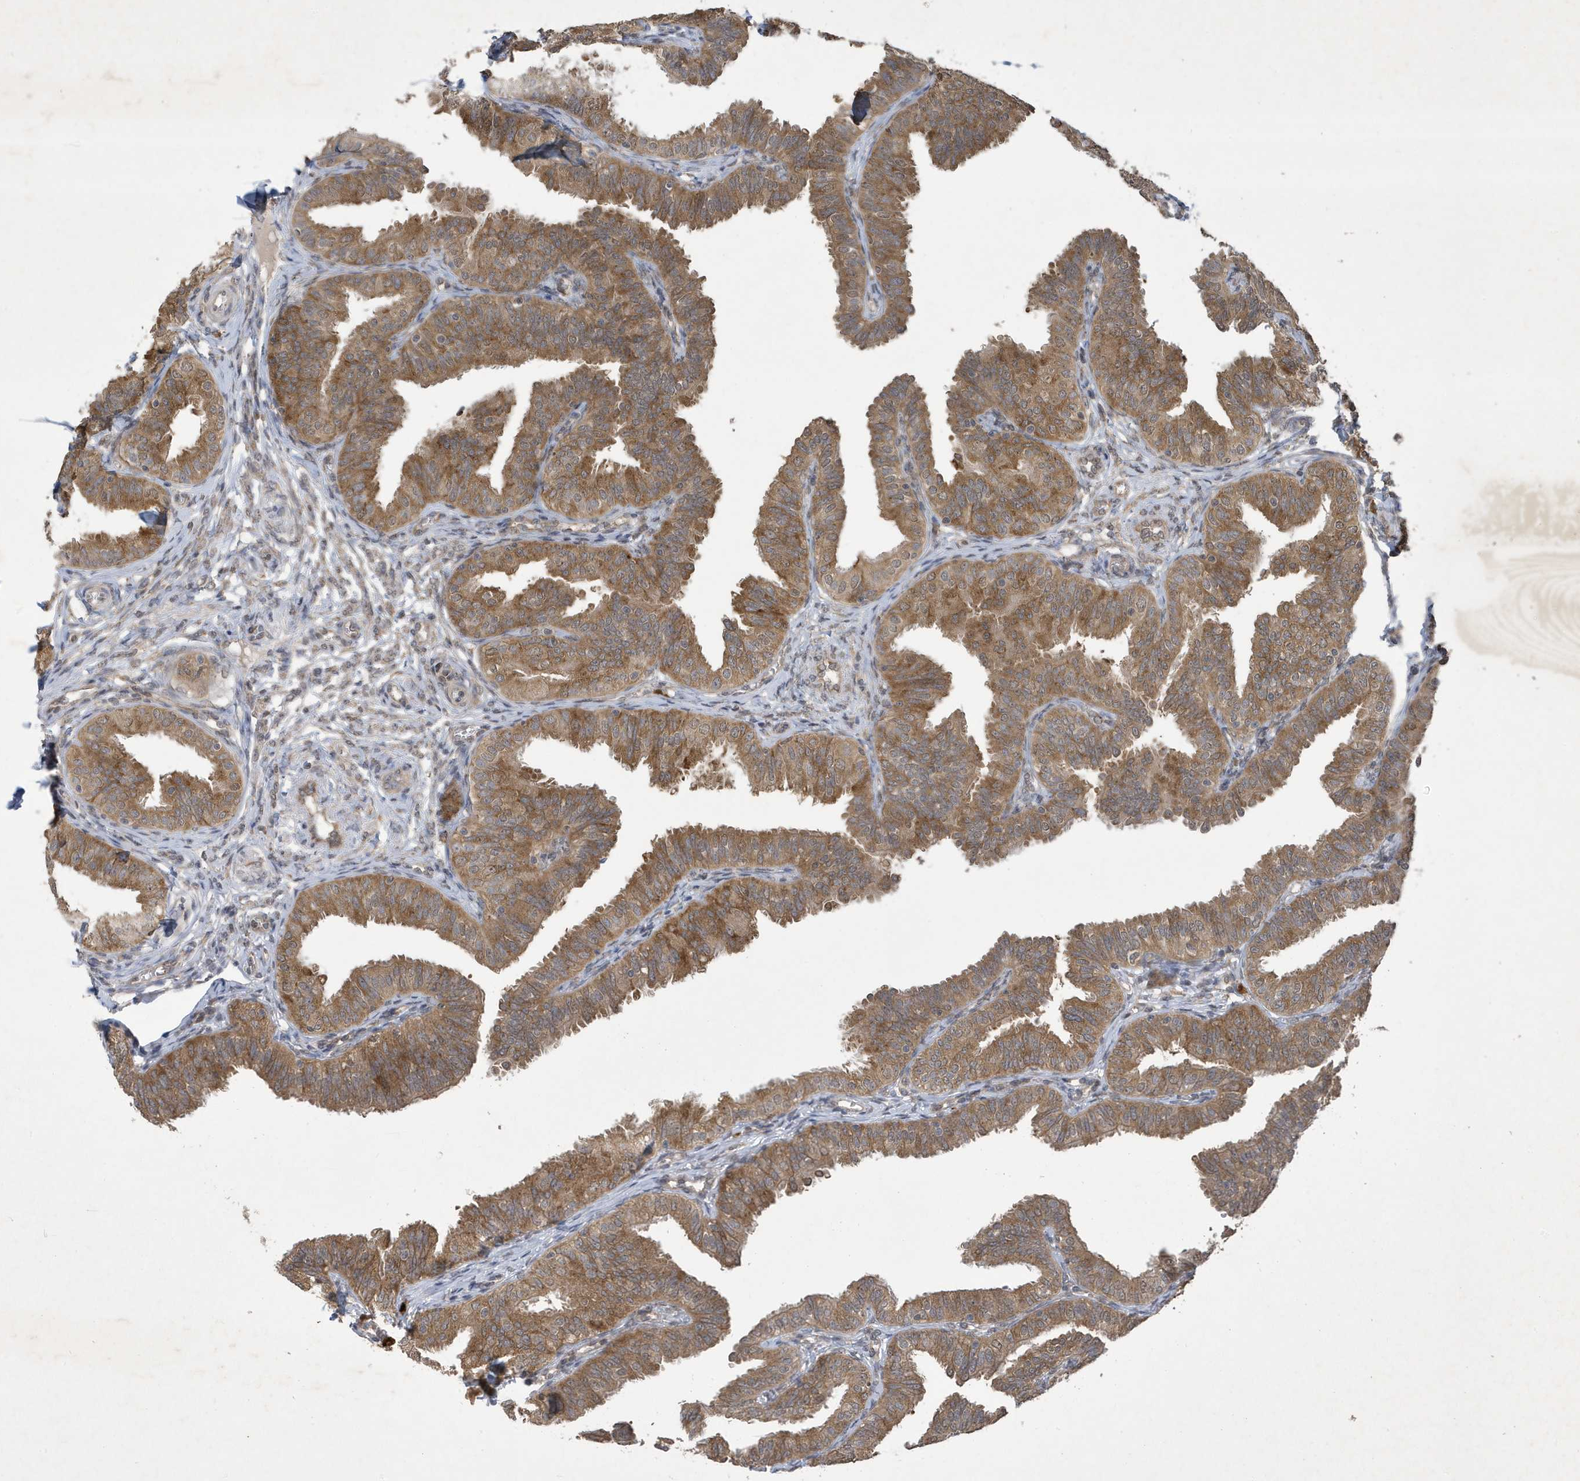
{"staining": {"intensity": "moderate", "quantity": ">75%", "location": "cytoplasmic/membranous"}, "tissue": "fallopian tube", "cell_type": "Glandular cells", "image_type": "normal", "snomed": [{"axis": "morphology", "description": "Normal tissue, NOS"}, {"axis": "topography", "description": "Fallopian tube"}], "caption": "Fallopian tube stained for a protein (brown) shows moderate cytoplasmic/membranous positive positivity in about >75% of glandular cells.", "gene": "STX10", "patient": {"sex": "female", "age": 35}}